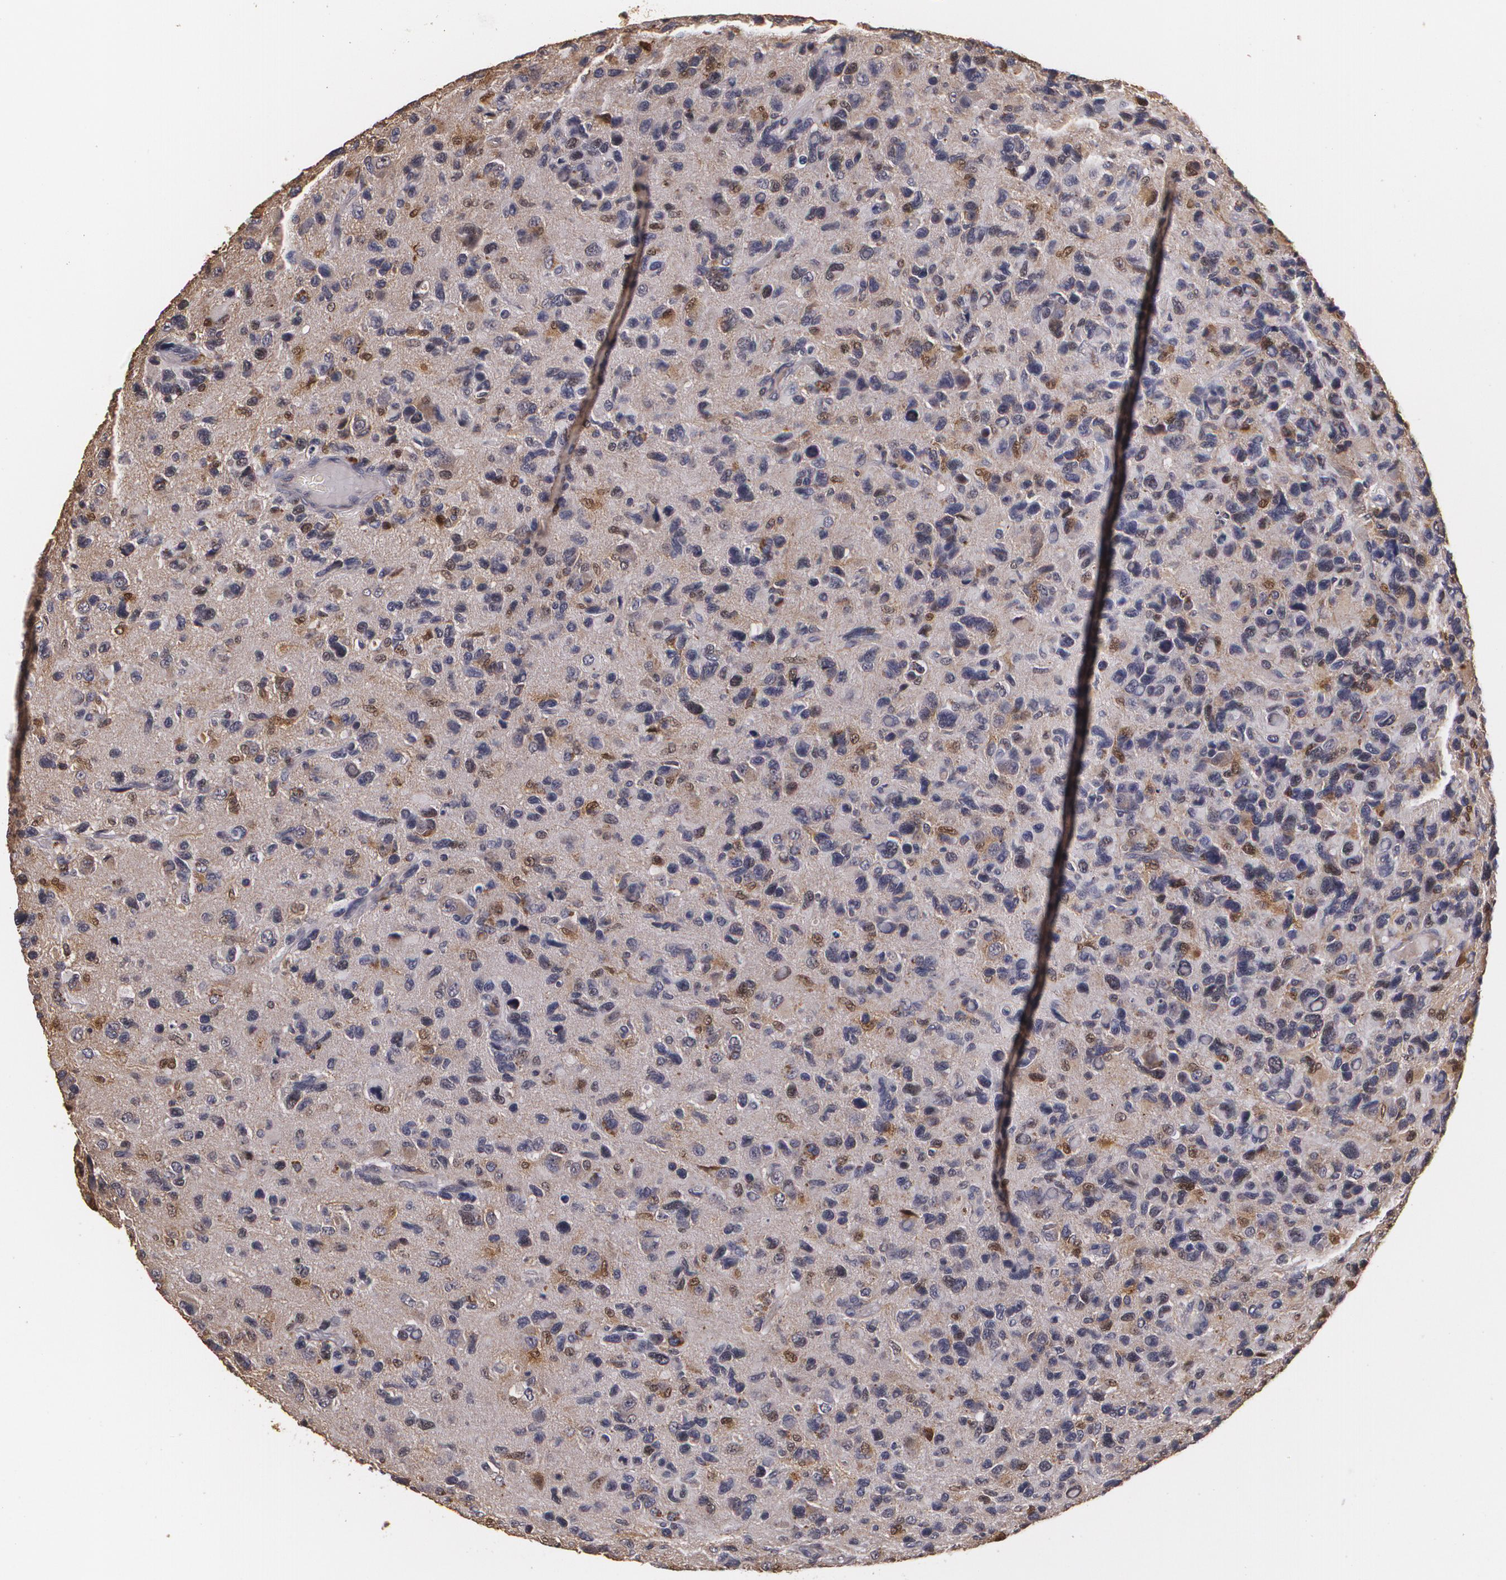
{"staining": {"intensity": "moderate", "quantity": "25%-75%", "location": "cytoplasmic/membranous,nuclear"}, "tissue": "glioma", "cell_type": "Tumor cells", "image_type": "cancer", "snomed": [{"axis": "morphology", "description": "Glioma, malignant, High grade"}, {"axis": "topography", "description": "Brain"}], "caption": "Immunohistochemistry (DAB) staining of human malignant glioma (high-grade) displays moderate cytoplasmic/membranous and nuclear protein staining in about 25%-75% of tumor cells.", "gene": "BRCA1", "patient": {"sex": "male", "age": 77}}